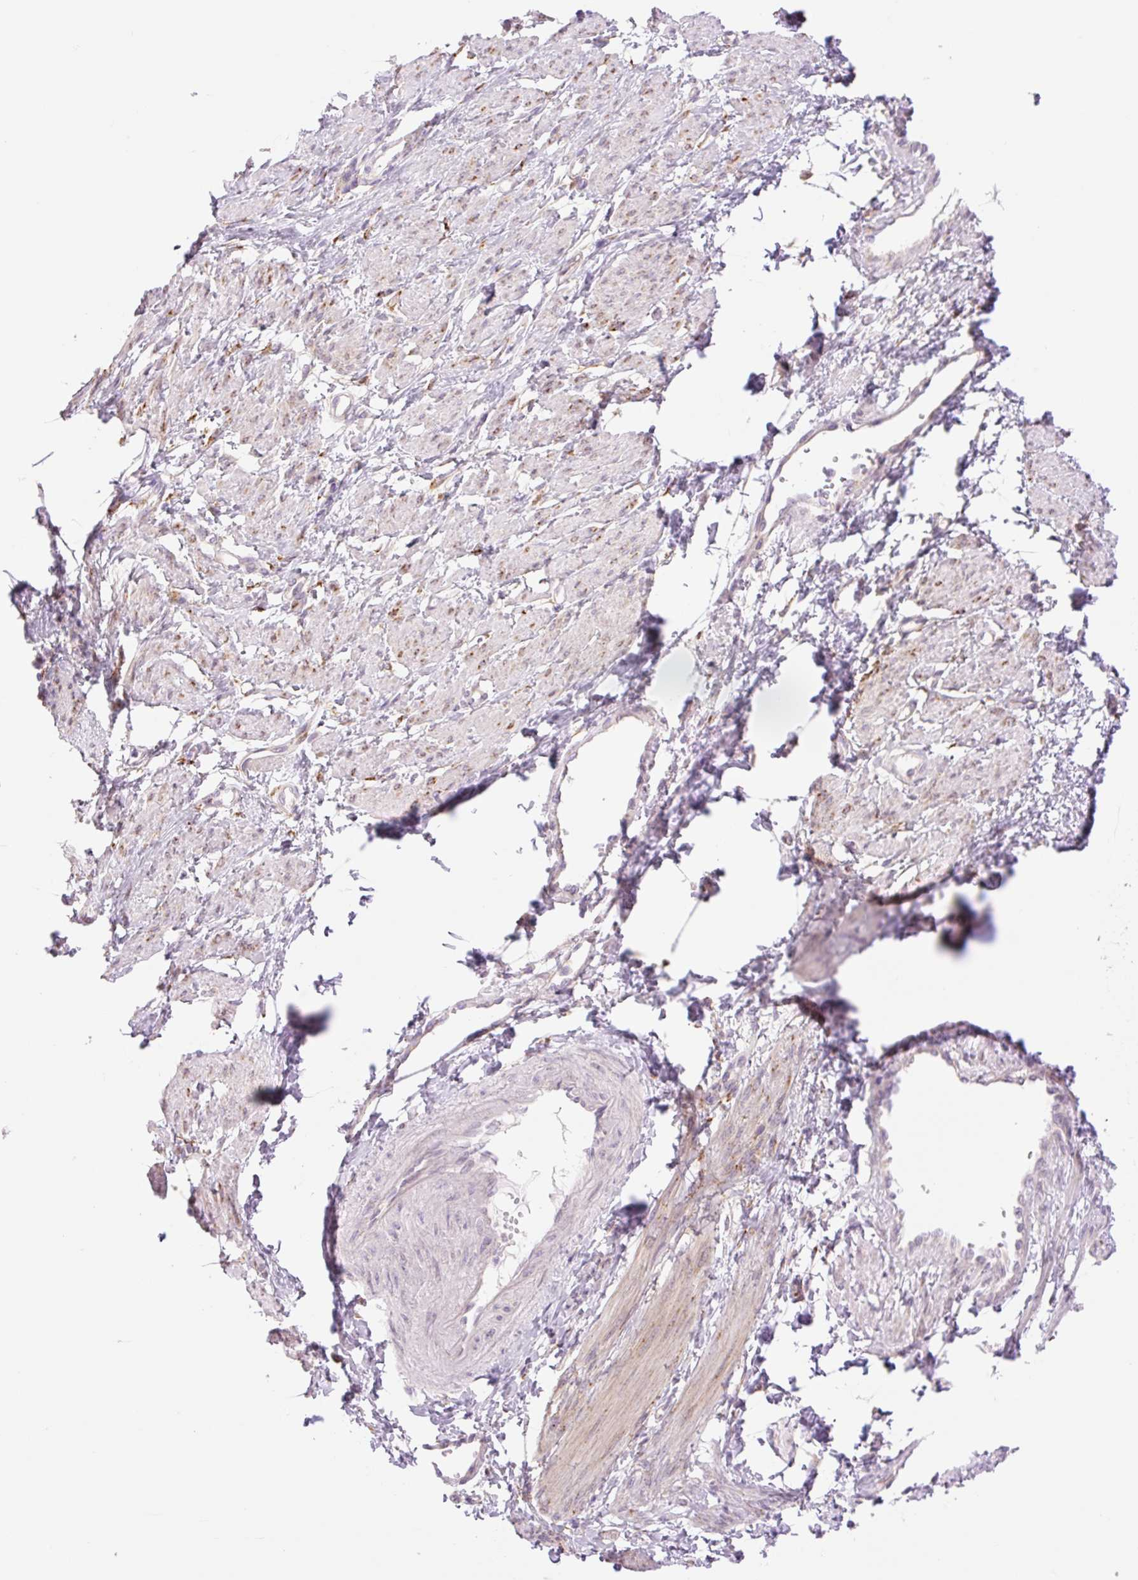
{"staining": {"intensity": "weak", "quantity": "25%-75%", "location": "cytoplasmic/membranous"}, "tissue": "smooth muscle", "cell_type": "Smooth muscle cells", "image_type": "normal", "snomed": [{"axis": "morphology", "description": "Normal tissue, NOS"}, {"axis": "topography", "description": "Smooth muscle"}, {"axis": "topography", "description": "Uterus"}], "caption": "Benign smooth muscle displays weak cytoplasmic/membranous staining in about 25%-75% of smooth muscle cells (DAB (3,3'-diaminobenzidine) = brown stain, brightfield microscopy at high magnification)..", "gene": "COL5A1", "patient": {"sex": "female", "age": 39}}